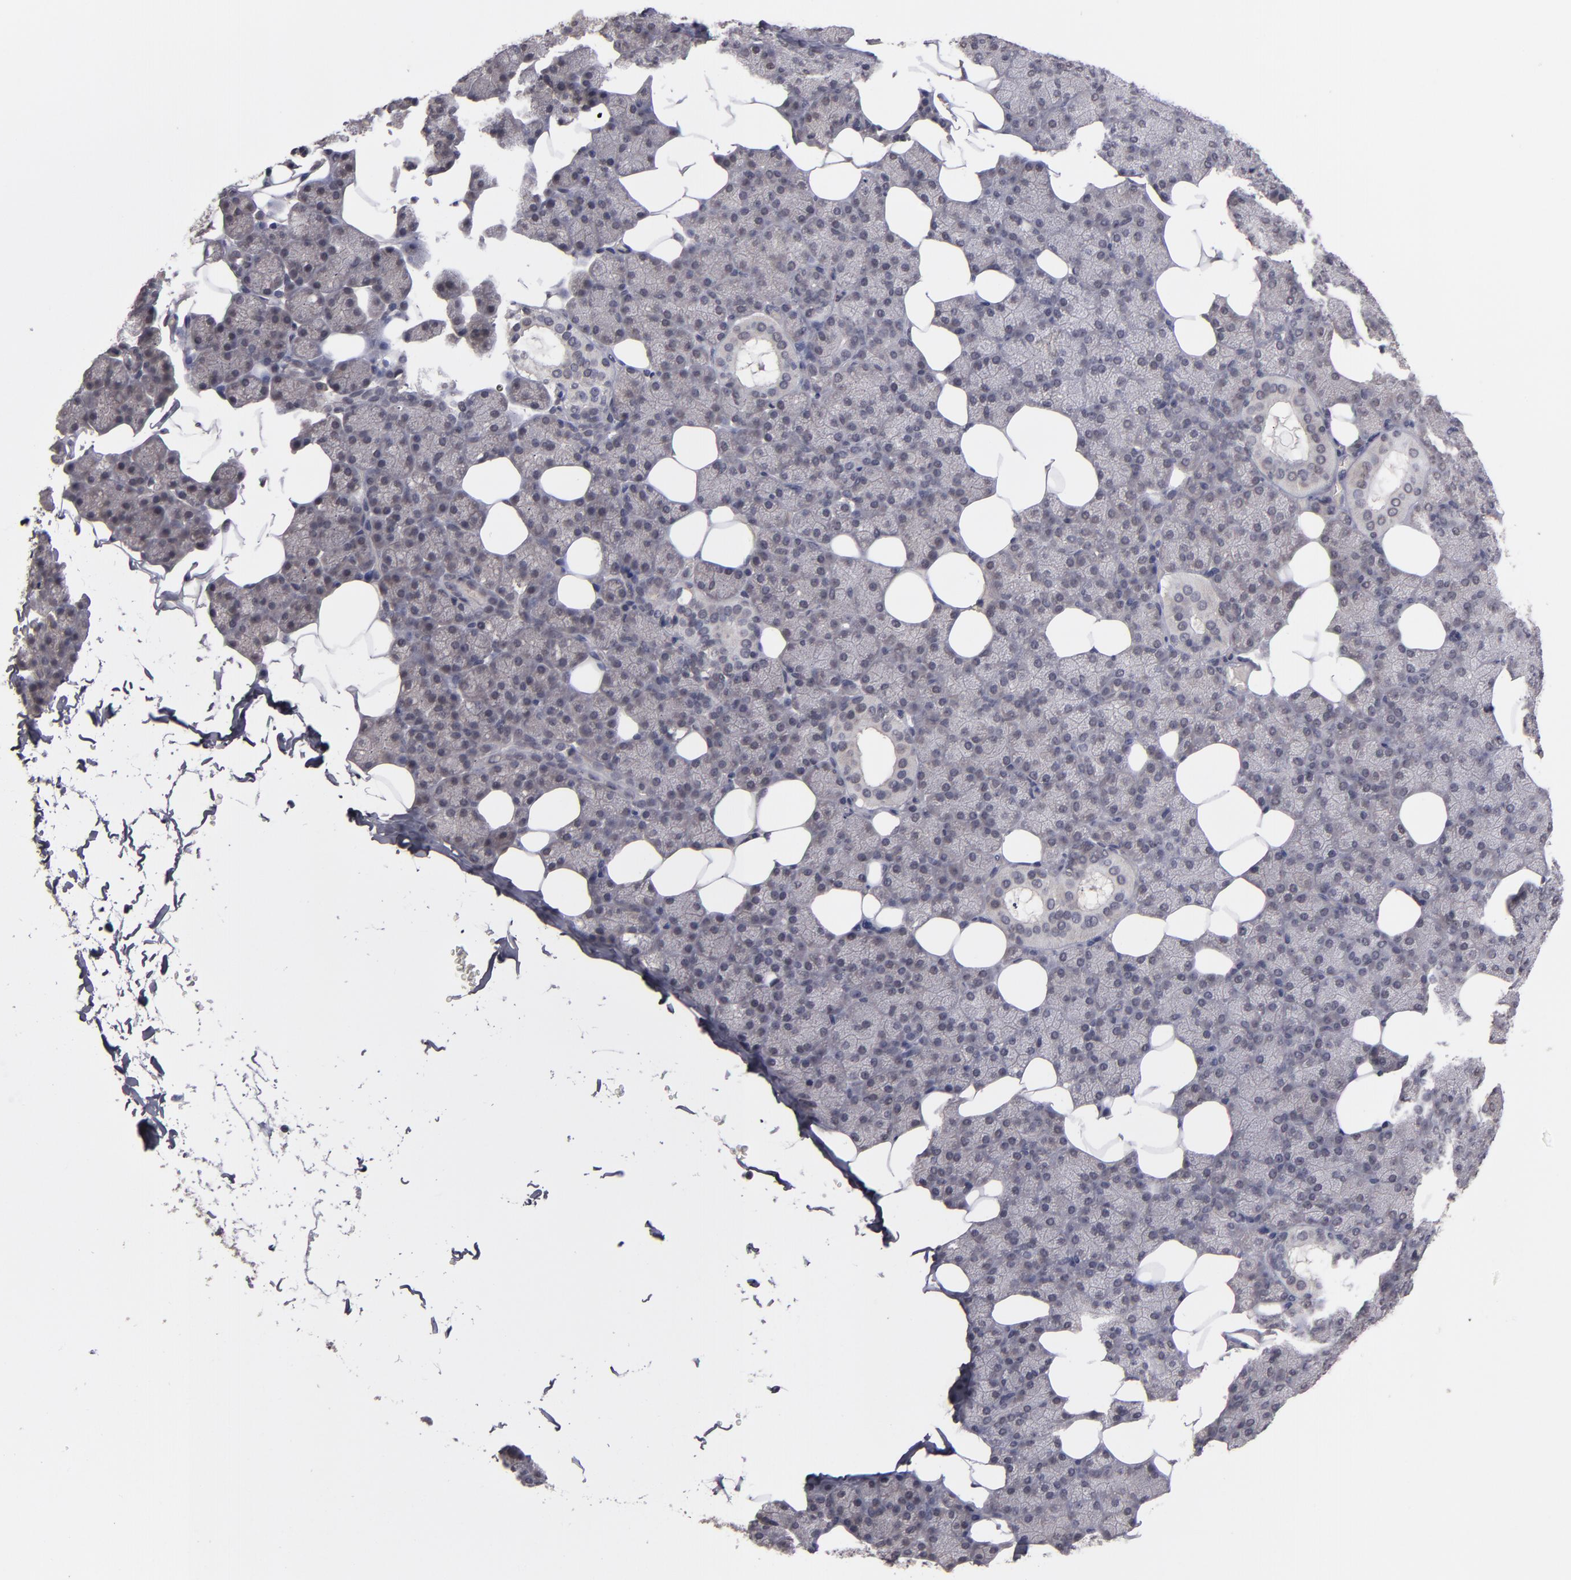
{"staining": {"intensity": "negative", "quantity": "none", "location": "none"}, "tissue": "salivary gland", "cell_type": "Glandular cells", "image_type": "normal", "snomed": [{"axis": "morphology", "description": "Normal tissue, NOS"}, {"axis": "topography", "description": "Lymph node"}, {"axis": "topography", "description": "Salivary gland"}], "caption": "Immunohistochemistry (IHC) photomicrograph of benign salivary gland: human salivary gland stained with DAB shows no significant protein staining in glandular cells.", "gene": "TYMS", "patient": {"sex": "male", "age": 8}}